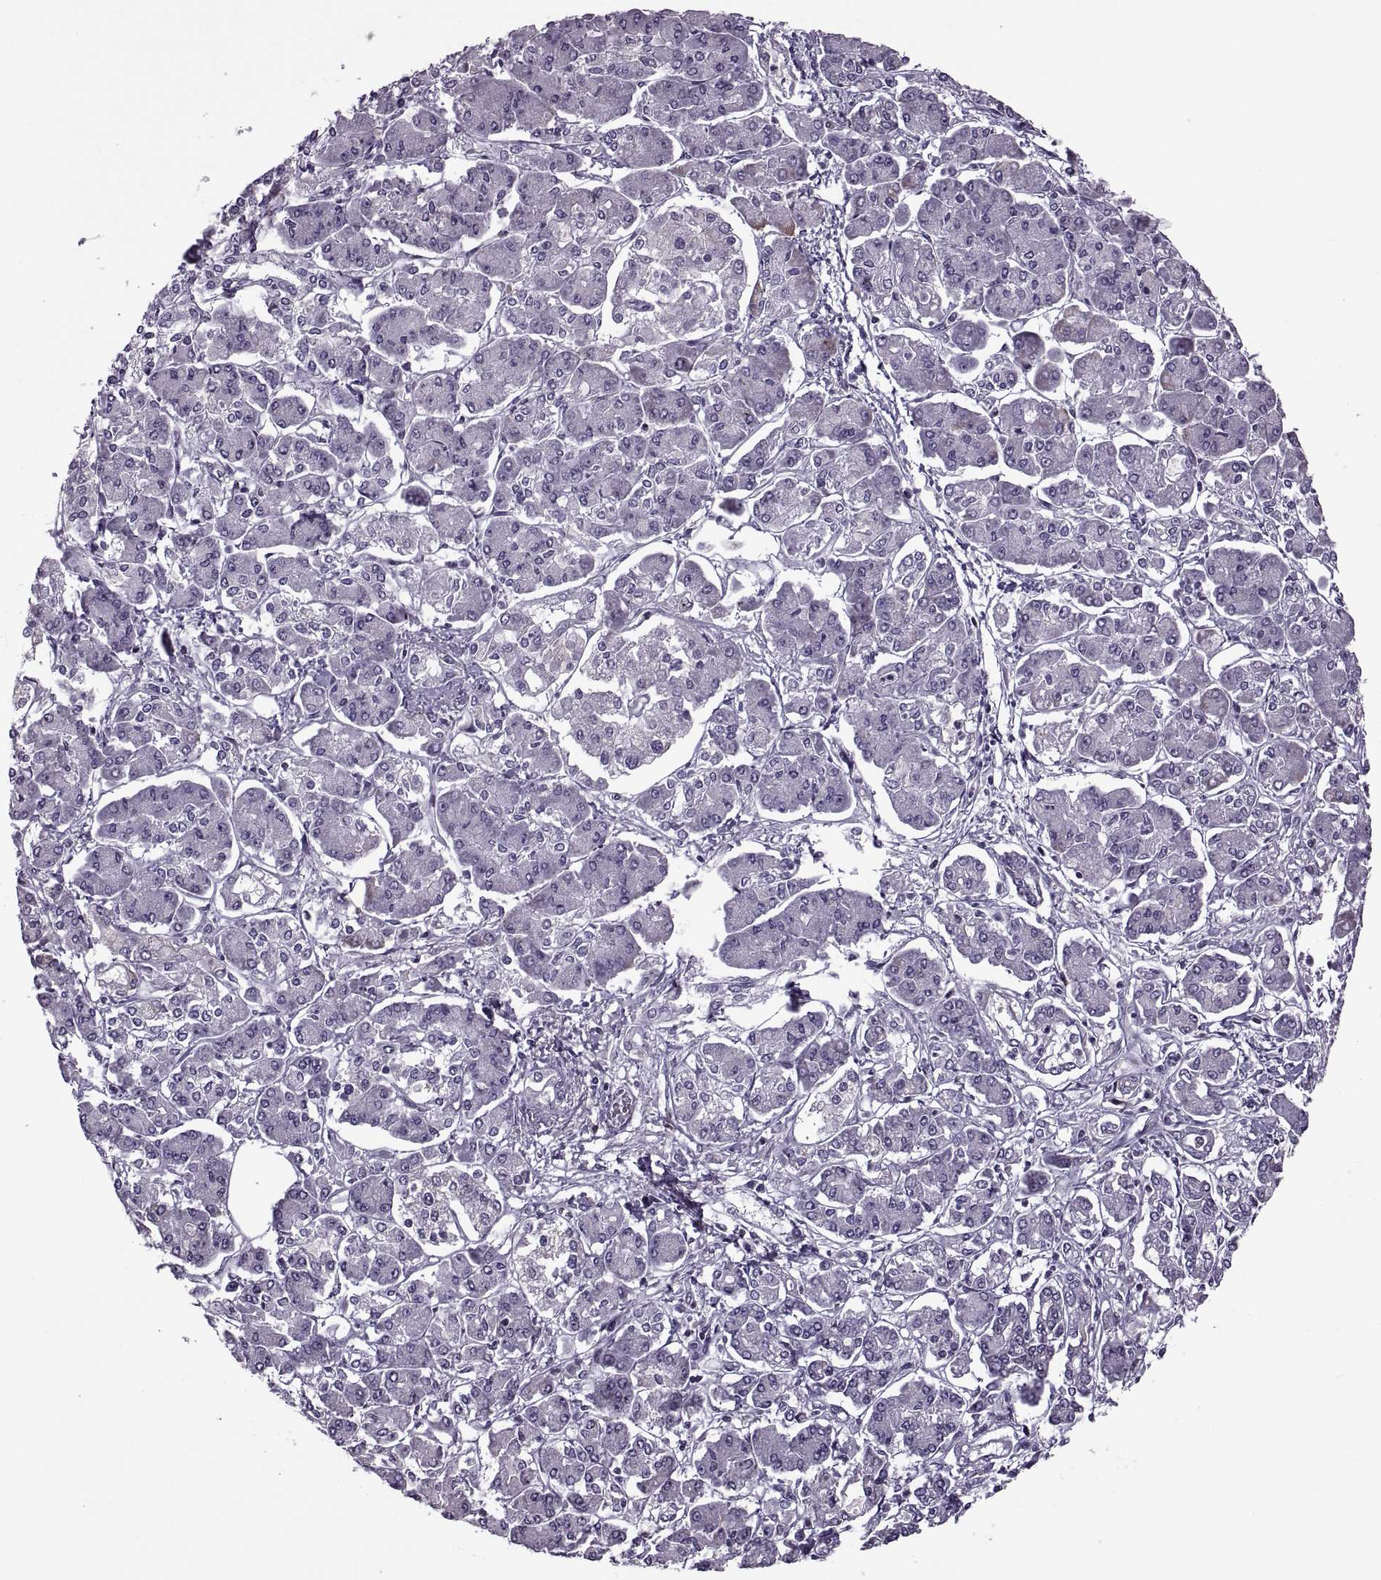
{"staining": {"intensity": "negative", "quantity": "none", "location": "none"}, "tissue": "pancreatic cancer", "cell_type": "Tumor cells", "image_type": "cancer", "snomed": [{"axis": "morphology", "description": "Adenocarcinoma, NOS"}, {"axis": "topography", "description": "Pancreas"}], "caption": "Immunohistochemistry of human adenocarcinoma (pancreatic) reveals no expression in tumor cells.", "gene": "PABPC1", "patient": {"sex": "male", "age": 85}}